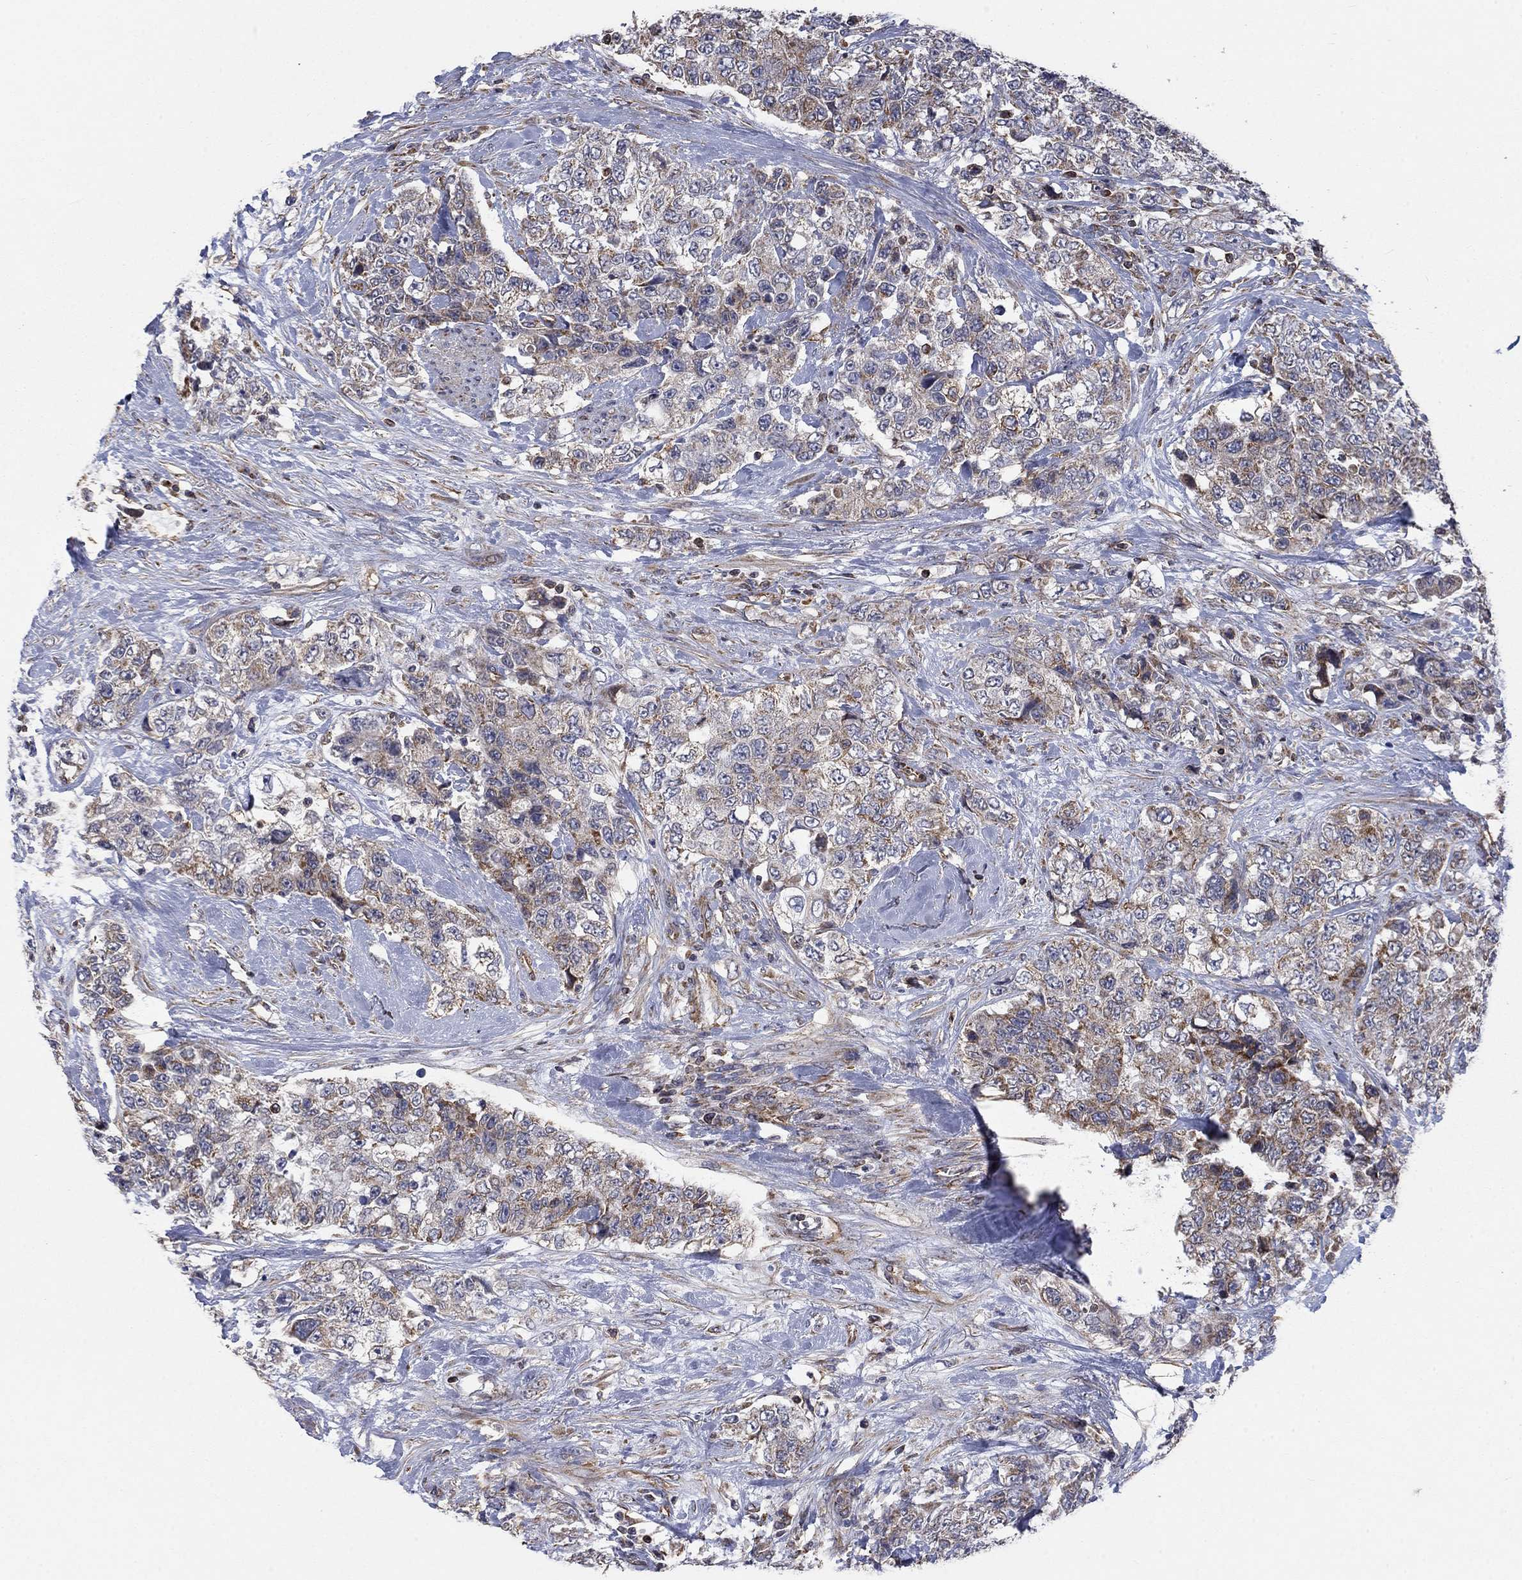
{"staining": {"intensity": "moderate", "quantity": "<25%", "location": "cytoplasmic/membranous"}, "tissue": "urothelial cancer", "cell_type": "Tumor cells", "image_type": "cancer", "snomed": [{"axis": "morphology", "description": "Urothelial carcinoma, High grade"}, {"axis": "topography", "description": "Urinary bladder"}], "caption": "This image shows IHC staining of human urothelial cancer, with low moderate cytoplasmic/membranous expression in approximately <25% of tumor cells.", "gene": "NDUFC1", "patient": {"sex": "female", "age": 78}}